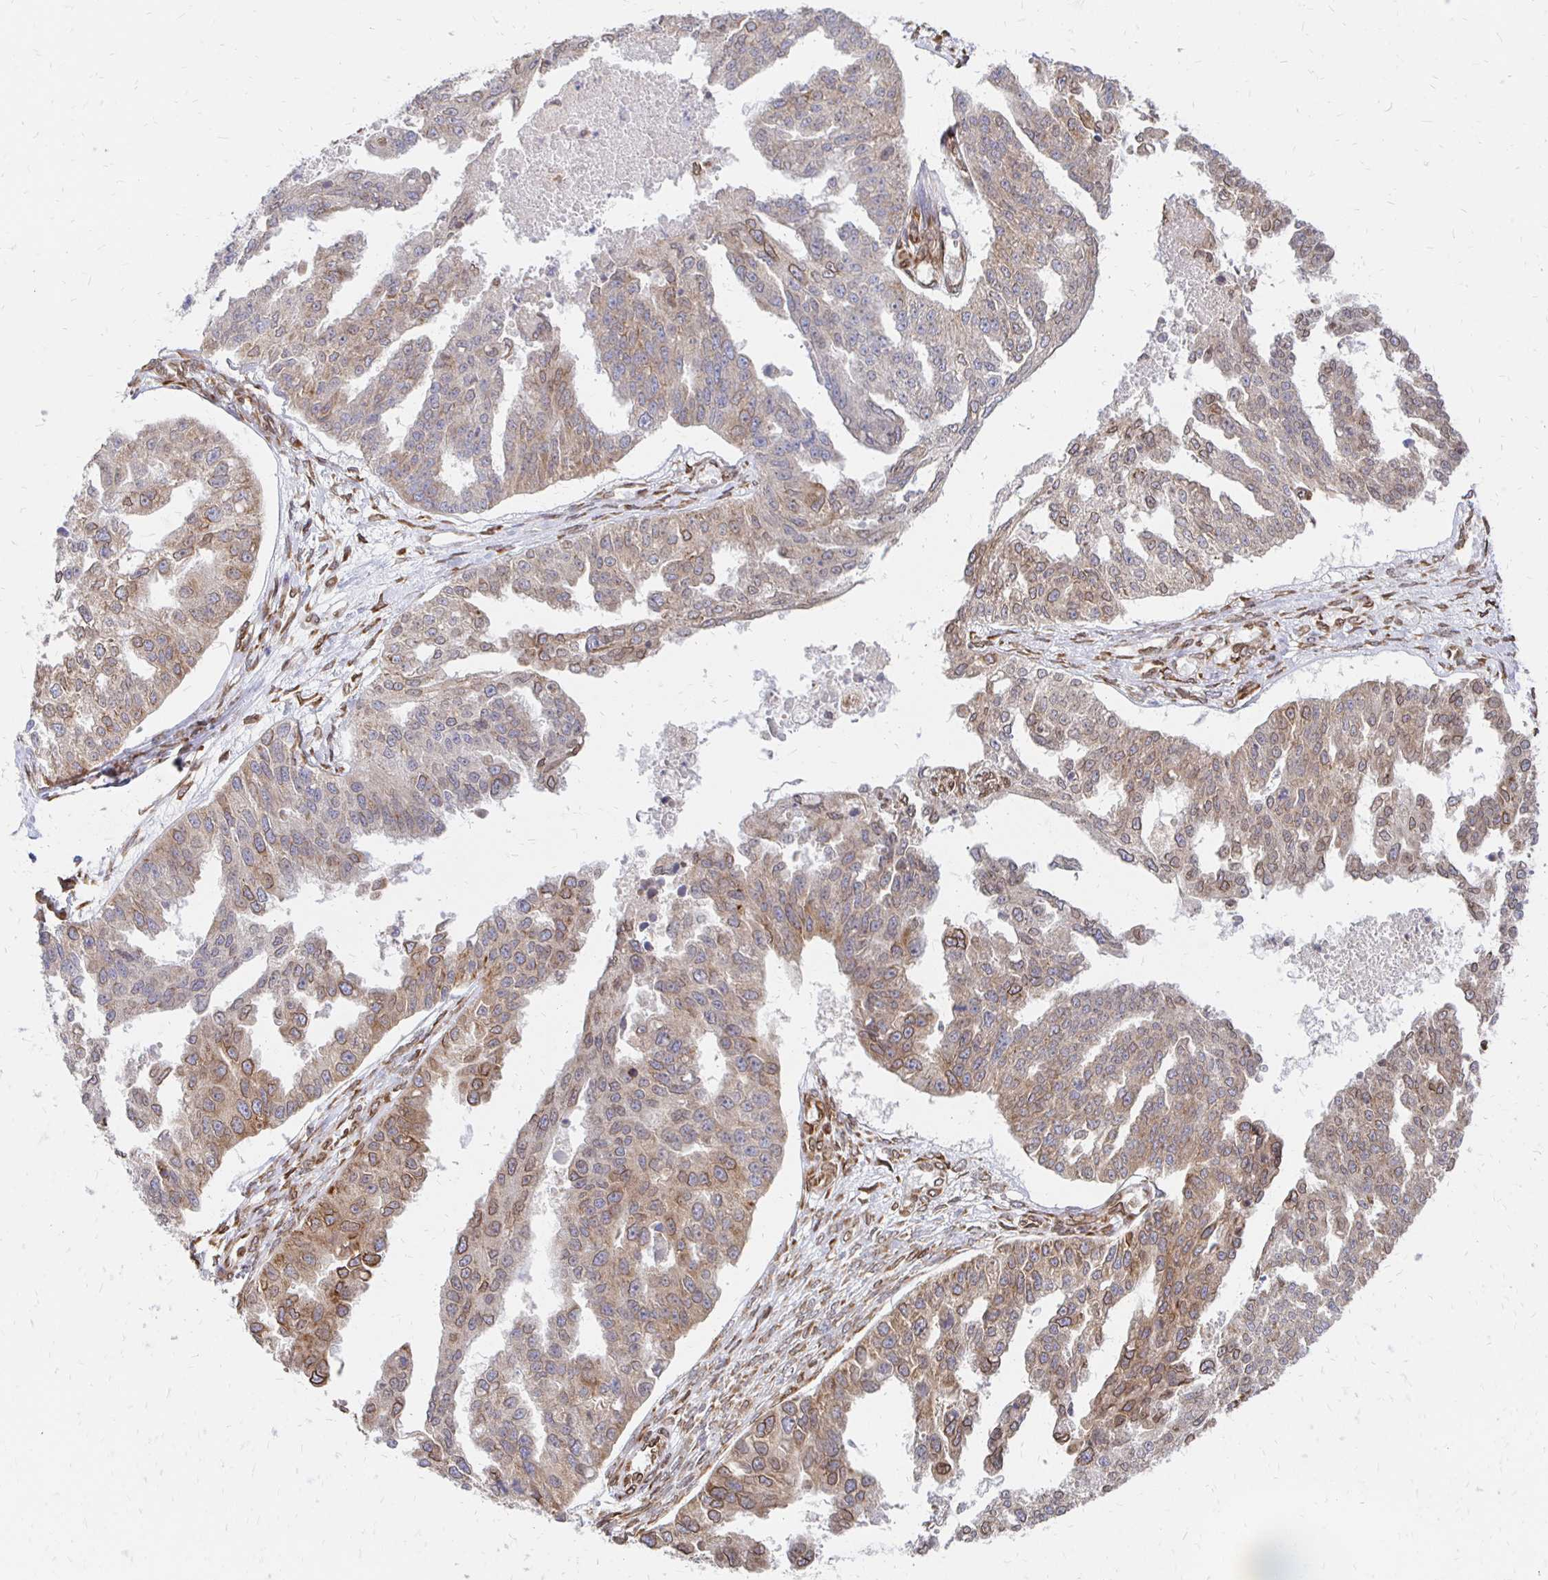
{"staining": {"intensity": "moderate", "quantity": "25%-75%", "location": "cytoplasmic/membranous,nuclear"}, "tissue": "ovarian cancer", "cell_type": "Tumor cells", "image_type": "cancer", "snomed": [{"axis": "morphology", "description": "Cystadenocarcinoma, serous, NOS"}, {"axis": "topography", "description": "Ovary"}], "caption": "Tumor cells show medium levels of moderate cytoplasmic/membranous and nuclear expression in approximately 25%-75% of cells in human ovarian serous cystadenocarcinoma. The staining is performed using DAB brown chromogen to label protein expression. The nuclei are counter-stained blue using hematoxylin.", "gene": "PELI3", "patient": {"sex": "female", "age": 58}}